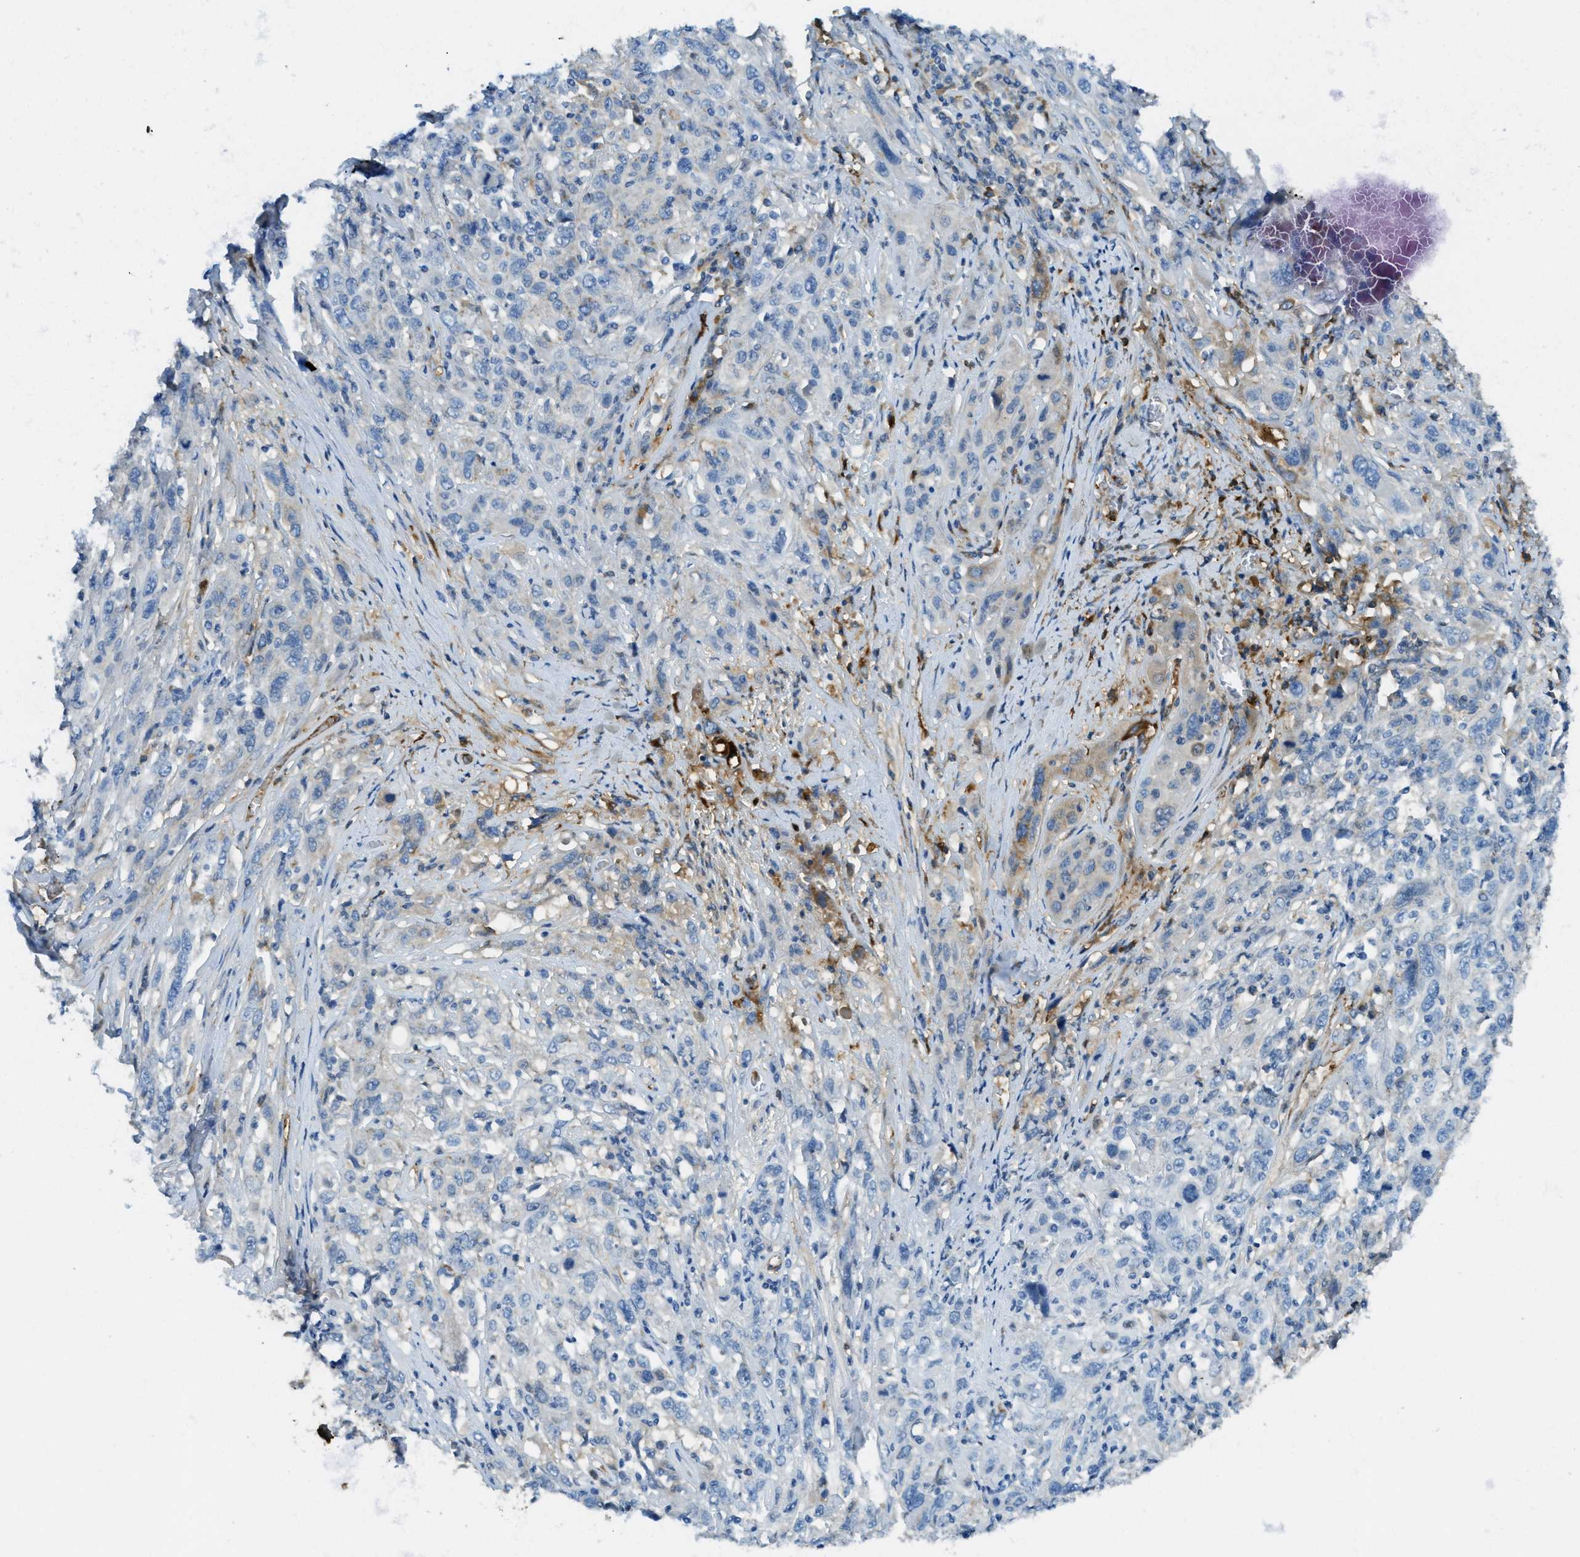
{"staining": {"intensity": "weak", "quantity": "<25%", "location": "cytoplasmic/membranous"}, "tissue": "cervical cancer", "cell_type": "Tumor cells", "image_type": "cancer", "snomed": [{"axis": "morphology", "description": "Squamous cell carcinoma, NOS"}, {"axis": "topography", "description": "Cervix"}], "caption": "The immunohistochemistry histopathology image has no significant expression in tumor cells of cervical cancer (squamous cell carcinoma) tissue.", "gene": "TRIM59", "patient": {"sex": "female", "age": 46}}